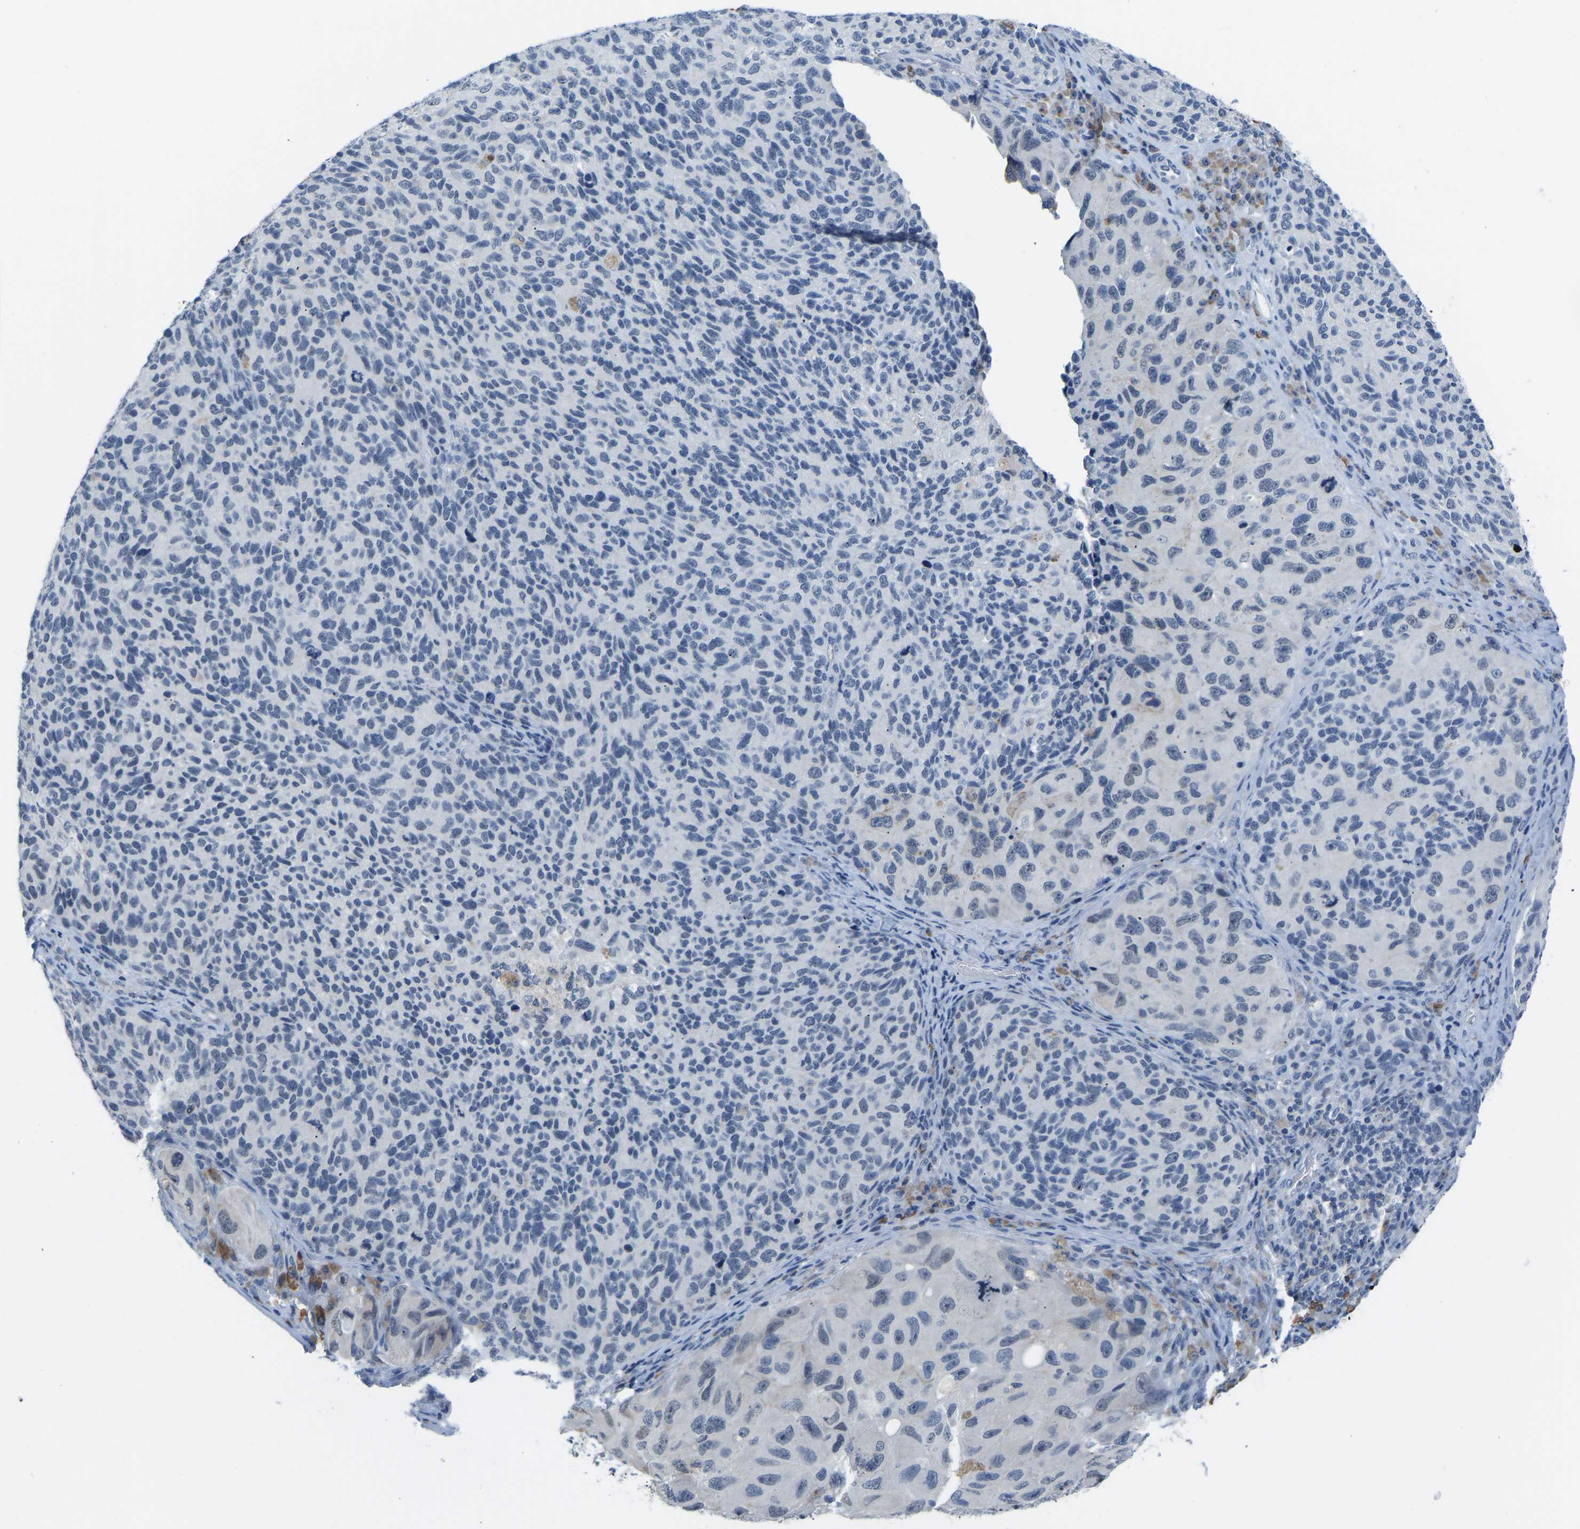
{"staining": {"intensity": "negative", "quantity": "none", "location": "none"}, "tissue": "melanoma", "cell_type": "Tumor cells", "image_type": "cancer", "snomed": [{"axis": "morphology", "description": "Malignant melanoma, NOS"}, {"axis": "topography", "description": "Skin"}], "caption": "IHC photomicrograph of human melanoma stained for a protein (brown), which demonstrates no staining in tumor cells.", "gene": "VRK1", "patient": {"sex": "female", "age": 73}}